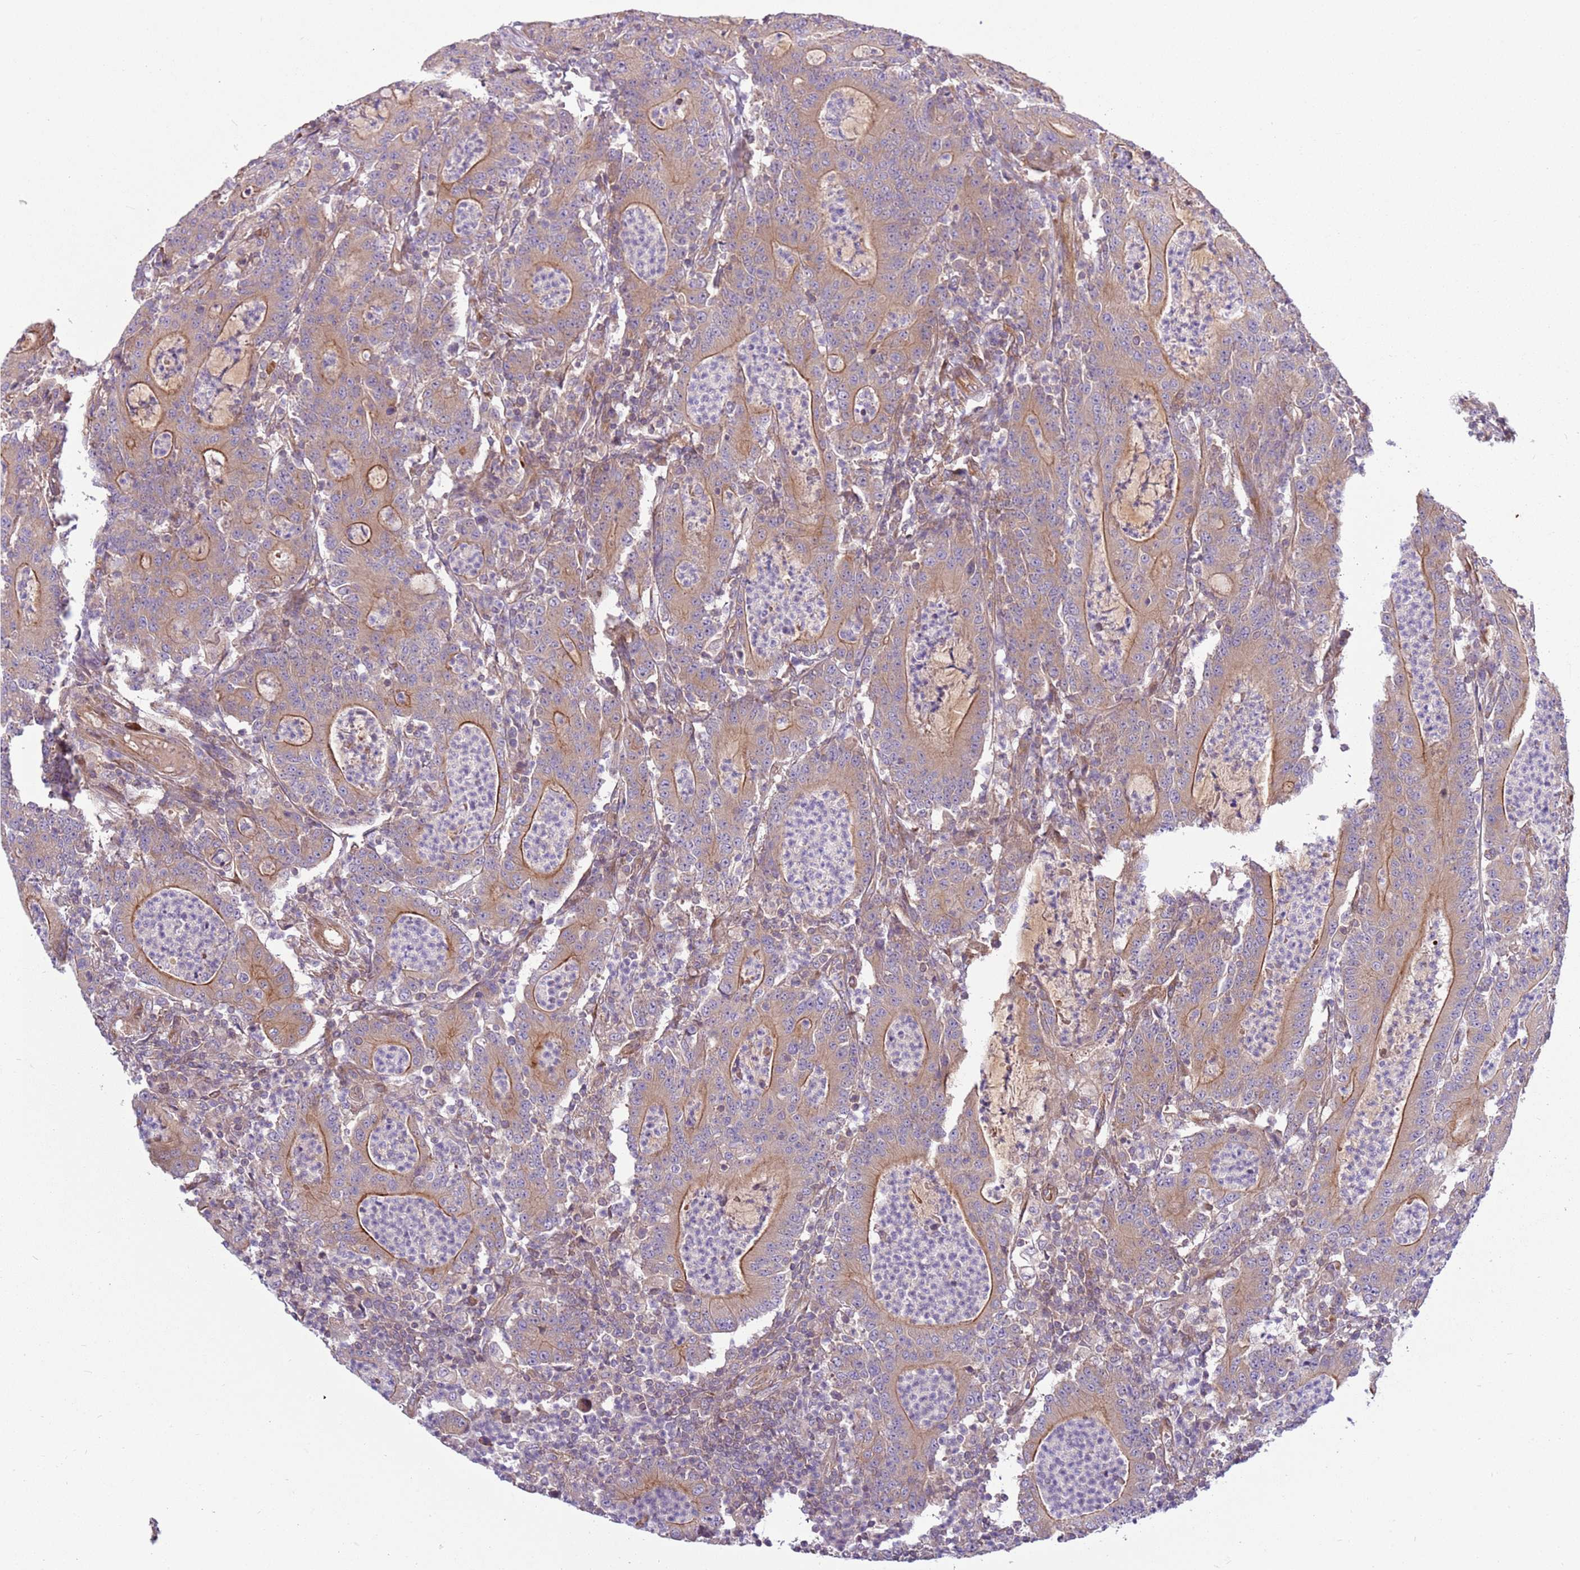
{"staining": {"intensity": "moderate", "quantity": ">75%", "location": "cytoplasmic/membranous"}, "tissue": "colorectal cancer", "cell_type": "Tumor cells", "image_type": "cancer", "snomed": [{"axis": "morphology", "description": "Adenocarcinoma, NOS"}, {"axis": "topography", "description": "Colon"}], "caption": "About >75% of tumor cells in colorectal adenocarcinoma show moderate cytoplasmic/membranous protein expression as visualized by brown immunohistochemical staining.", "gene": "GNL1", "patient": {"sex": "male", "age": 83}}